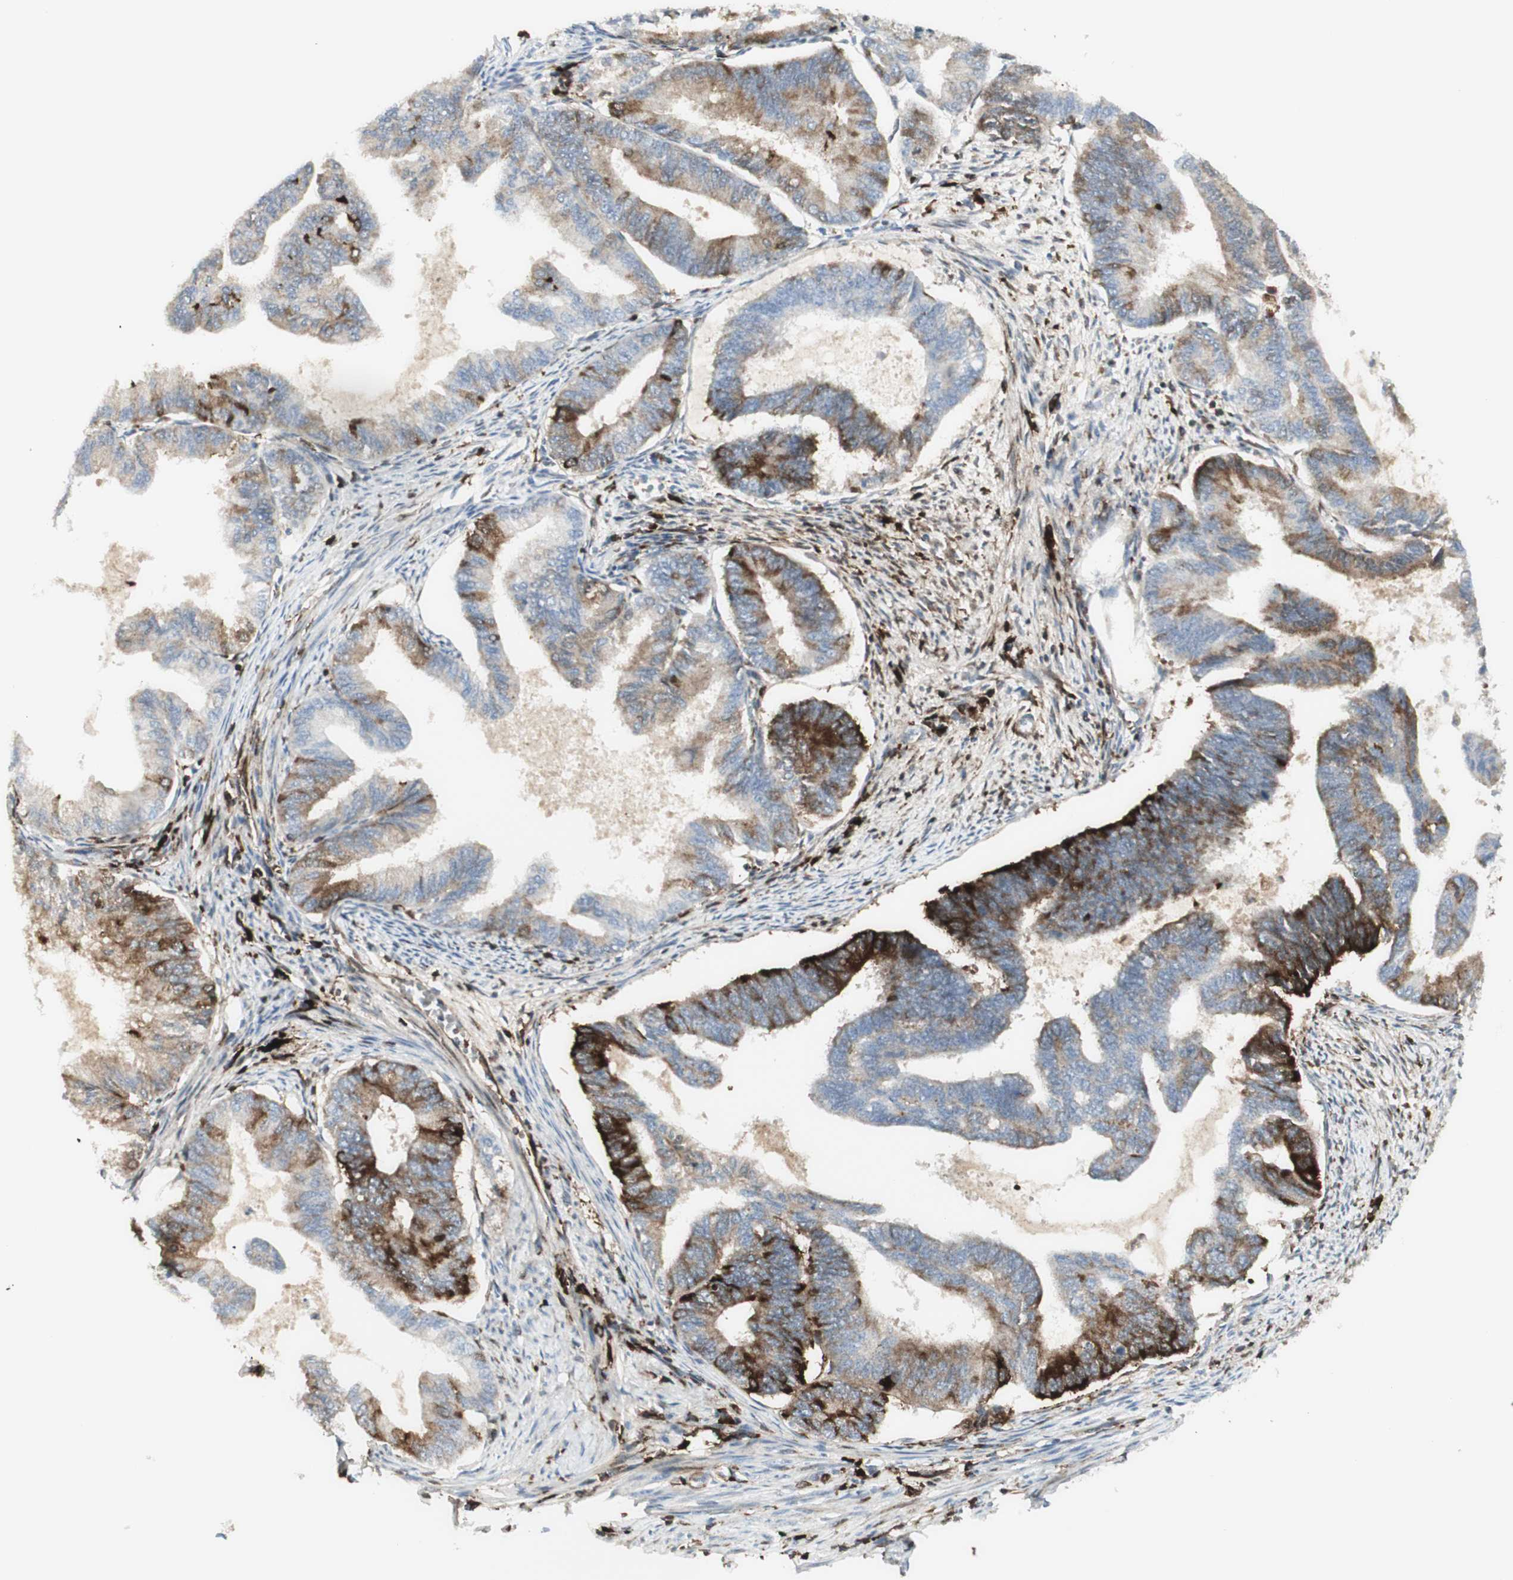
{"staining": {"intensity": "strong", "quantity": "25%-75%", "location": "cytoplasmic/membranous"}, "tissue": "endometrial cancer", "cell_type": "Tumor cells", "image_type": "cancer", "snomed": [{"axis": "morphology", "description": "Adenocarcinoma, NOS"}, {"axis": "topography", "description": "Endometrium"}], "caption": "About 25%-75% of tumor cells in human endometrial cancer (adenocarcinoma) exhibit strong cytoplasmic/membranous protein staining as visualized by brown immunohistochemical staining.", "gene": "MDK", "patient": {"sex": "female", "age": 86}}